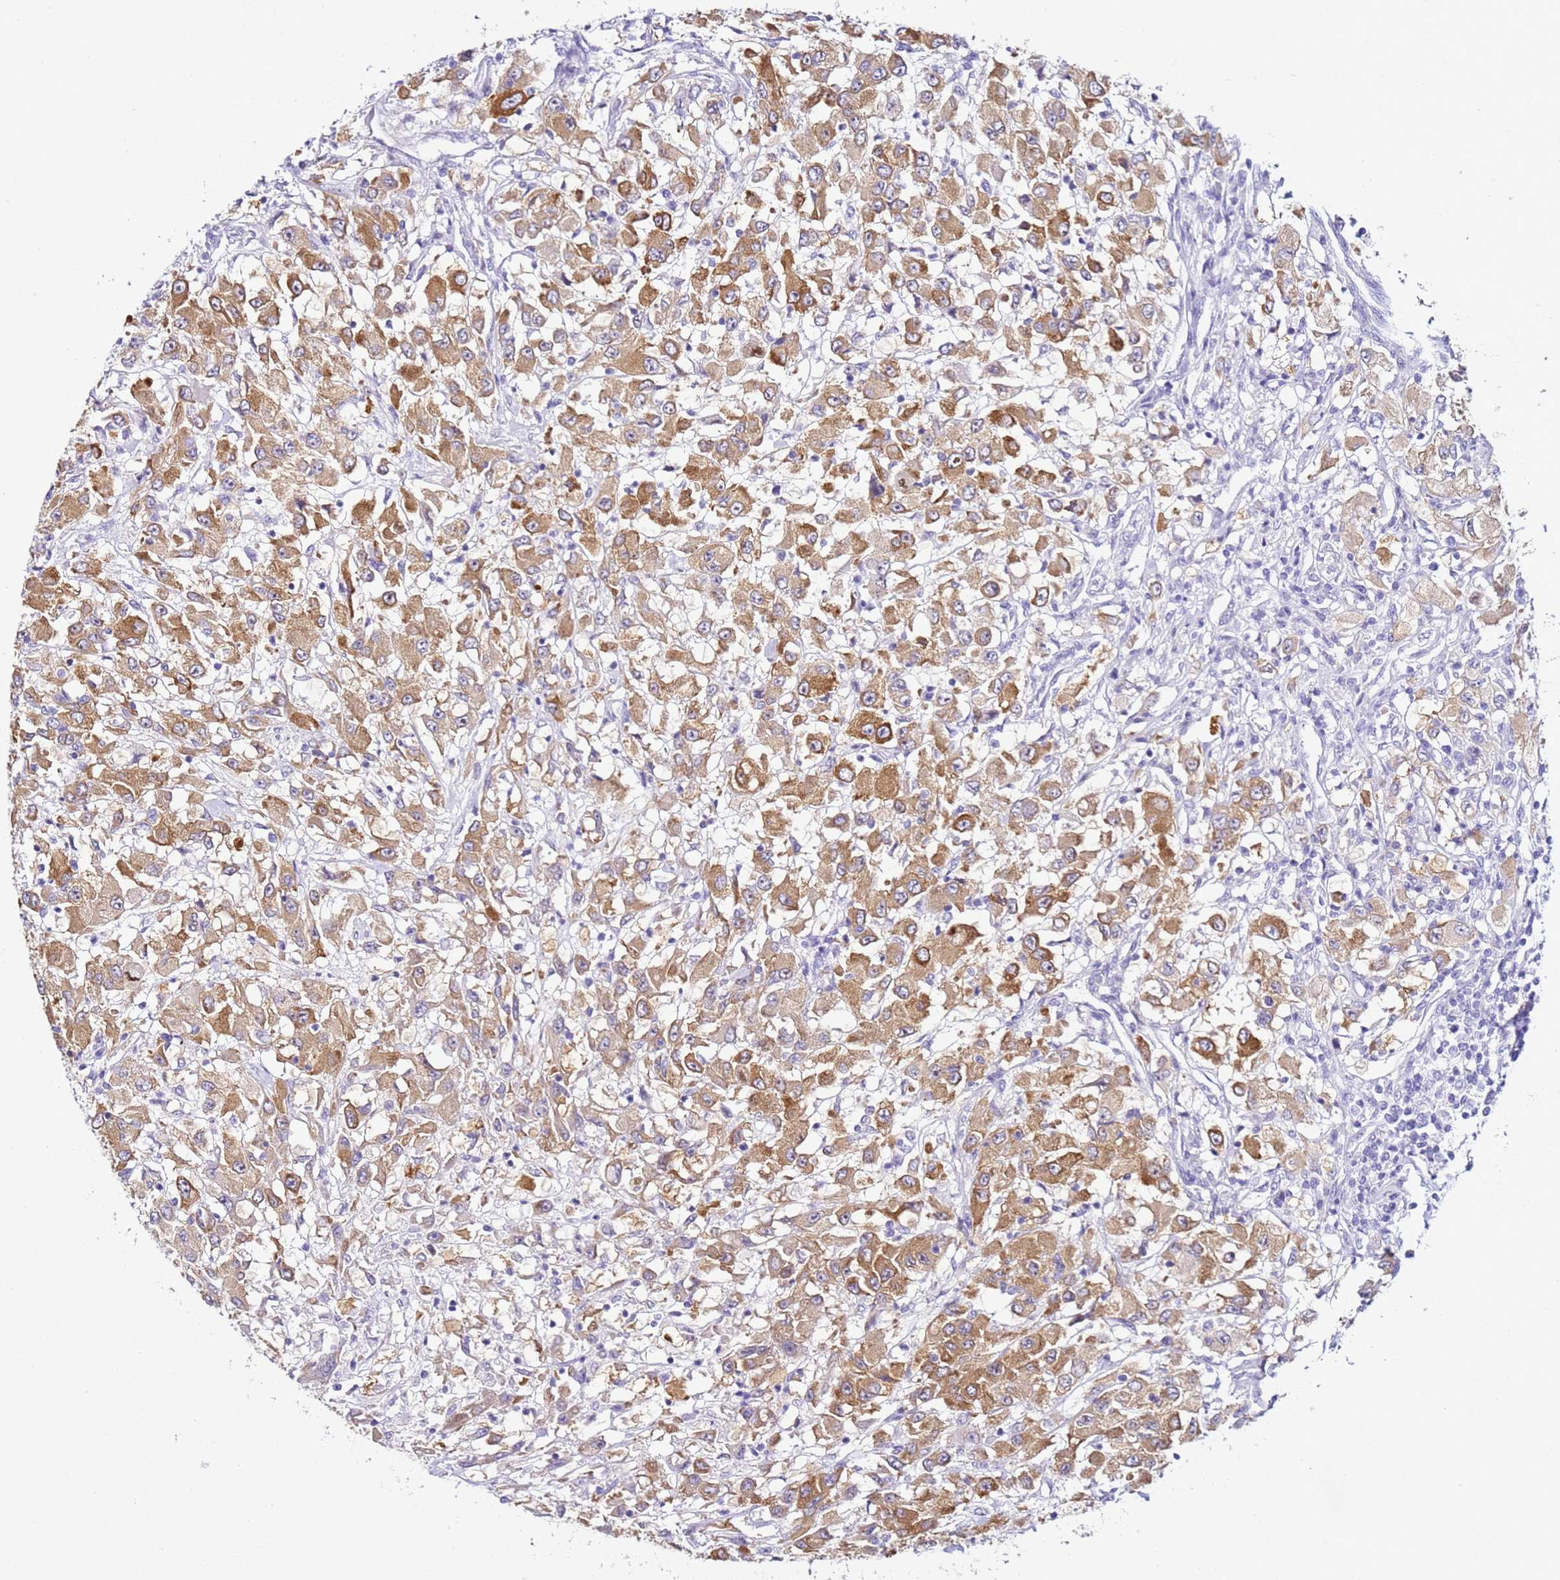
{"staining": {"intensity": "moderate", "quantity": ">75%", "location": "cytoplasmic/membranous"}, "tissue": "renal cancer", "cell_type": "Tumor cells", "image_type": "cancer", "snomed": [{"axis": "morphology", "description": "Adenocarcinoma, NOS"}, {"axis": "topography", "description": "Kidney"}], "caption": "A brown stain shows moderate cytoplasmic/membranous staining of a protein in human adenocarcinoma (renal) tumor cells.", "gene": "HGD", "patient": {"sex": "female", "age": 67}}